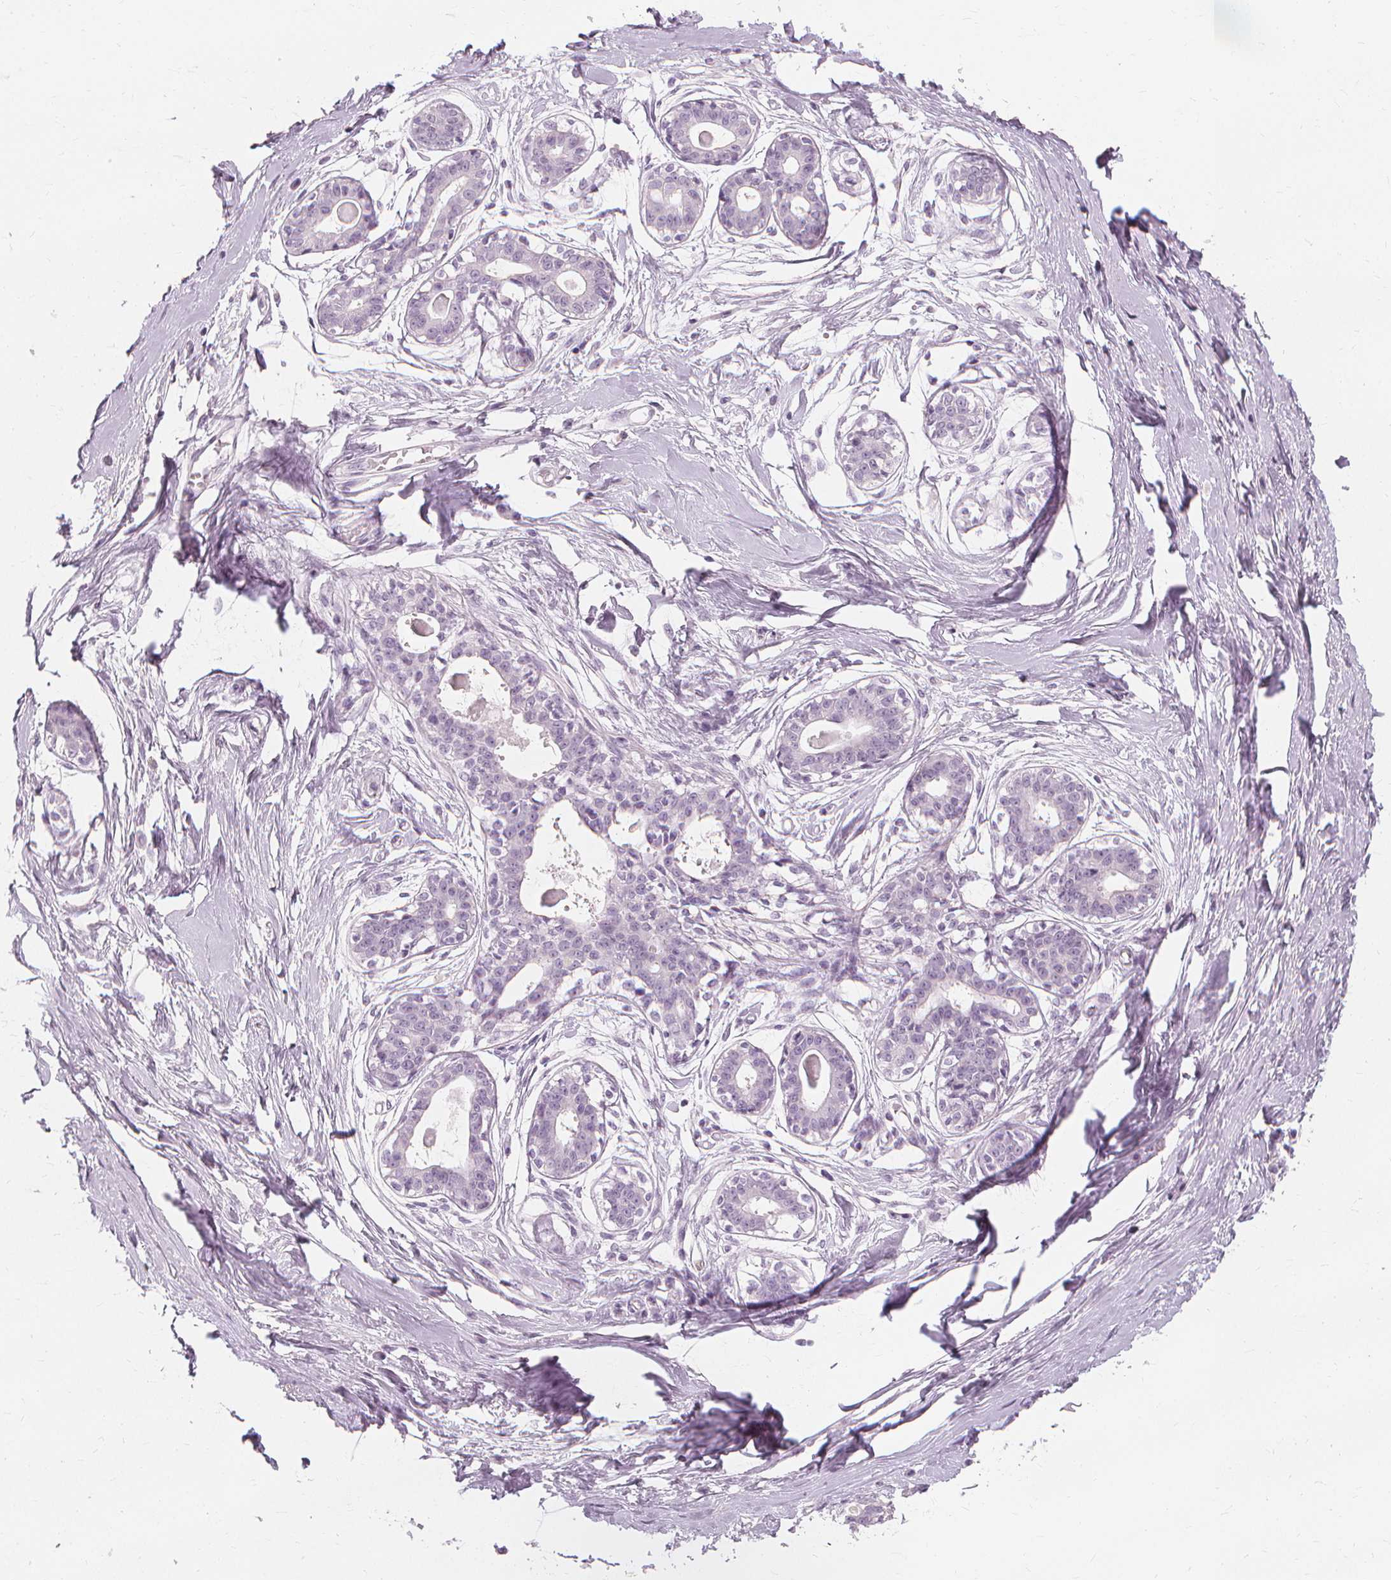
{"staining": {"intensity": "negative", "quantity": "none", "location": "none"}, "tissue": "breast", "cell_type": "Adipocytes", "image_type": "normal", "snomed": [{"axis": "morphology", "description": "Normal tissue, NOS"}, {"axis": "topography", "description": "Breast"}], "caption": "Adipocytes are negative for brown protein staining in unremarkable breast. (Stains: DAB immunohistochemistry (IHC) with hematoxylin counter stain, Microscopy: brightfield microscopy at high magnification).", "gene": "MUC12", "patient": {"sex": "female", "age": 45}}